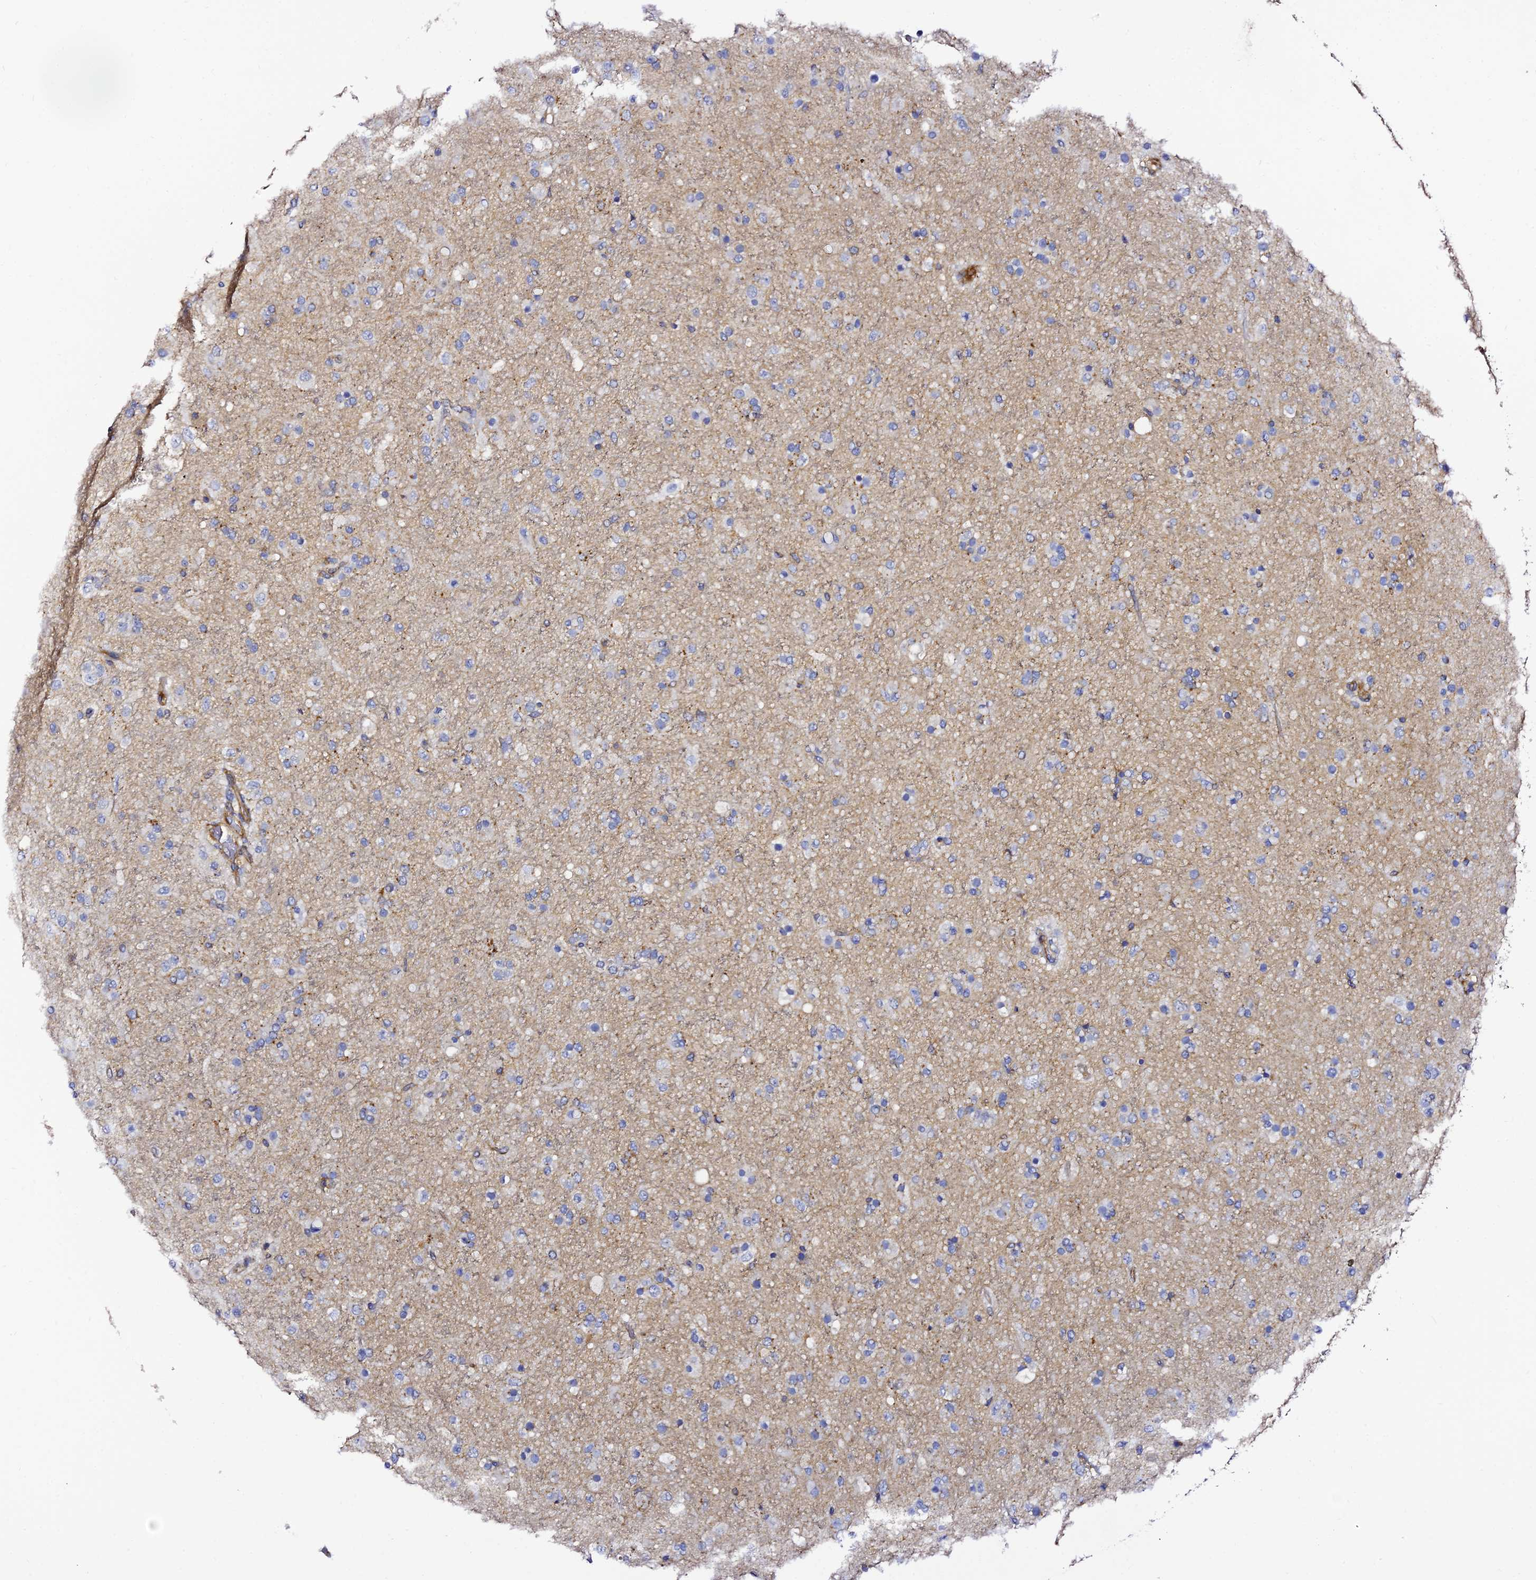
{"staining": {"intensity": "negative", "quantity": "none", "location": "none"}, "tissue": "glioma", "cell_type": "Tumor cells", "image_type": "cancer", "snomed": [{"axis": "morphology", "description": "Glioma, malignant, Low grade"}, {"axis": "topography", "description": "Brain"}], "caption": "An IHC micrograph of glioma is shown. There is no staining in tumor cells of glioma.", "gene": "TRPV2", "patient": {"sex": "male", "age": 65}}